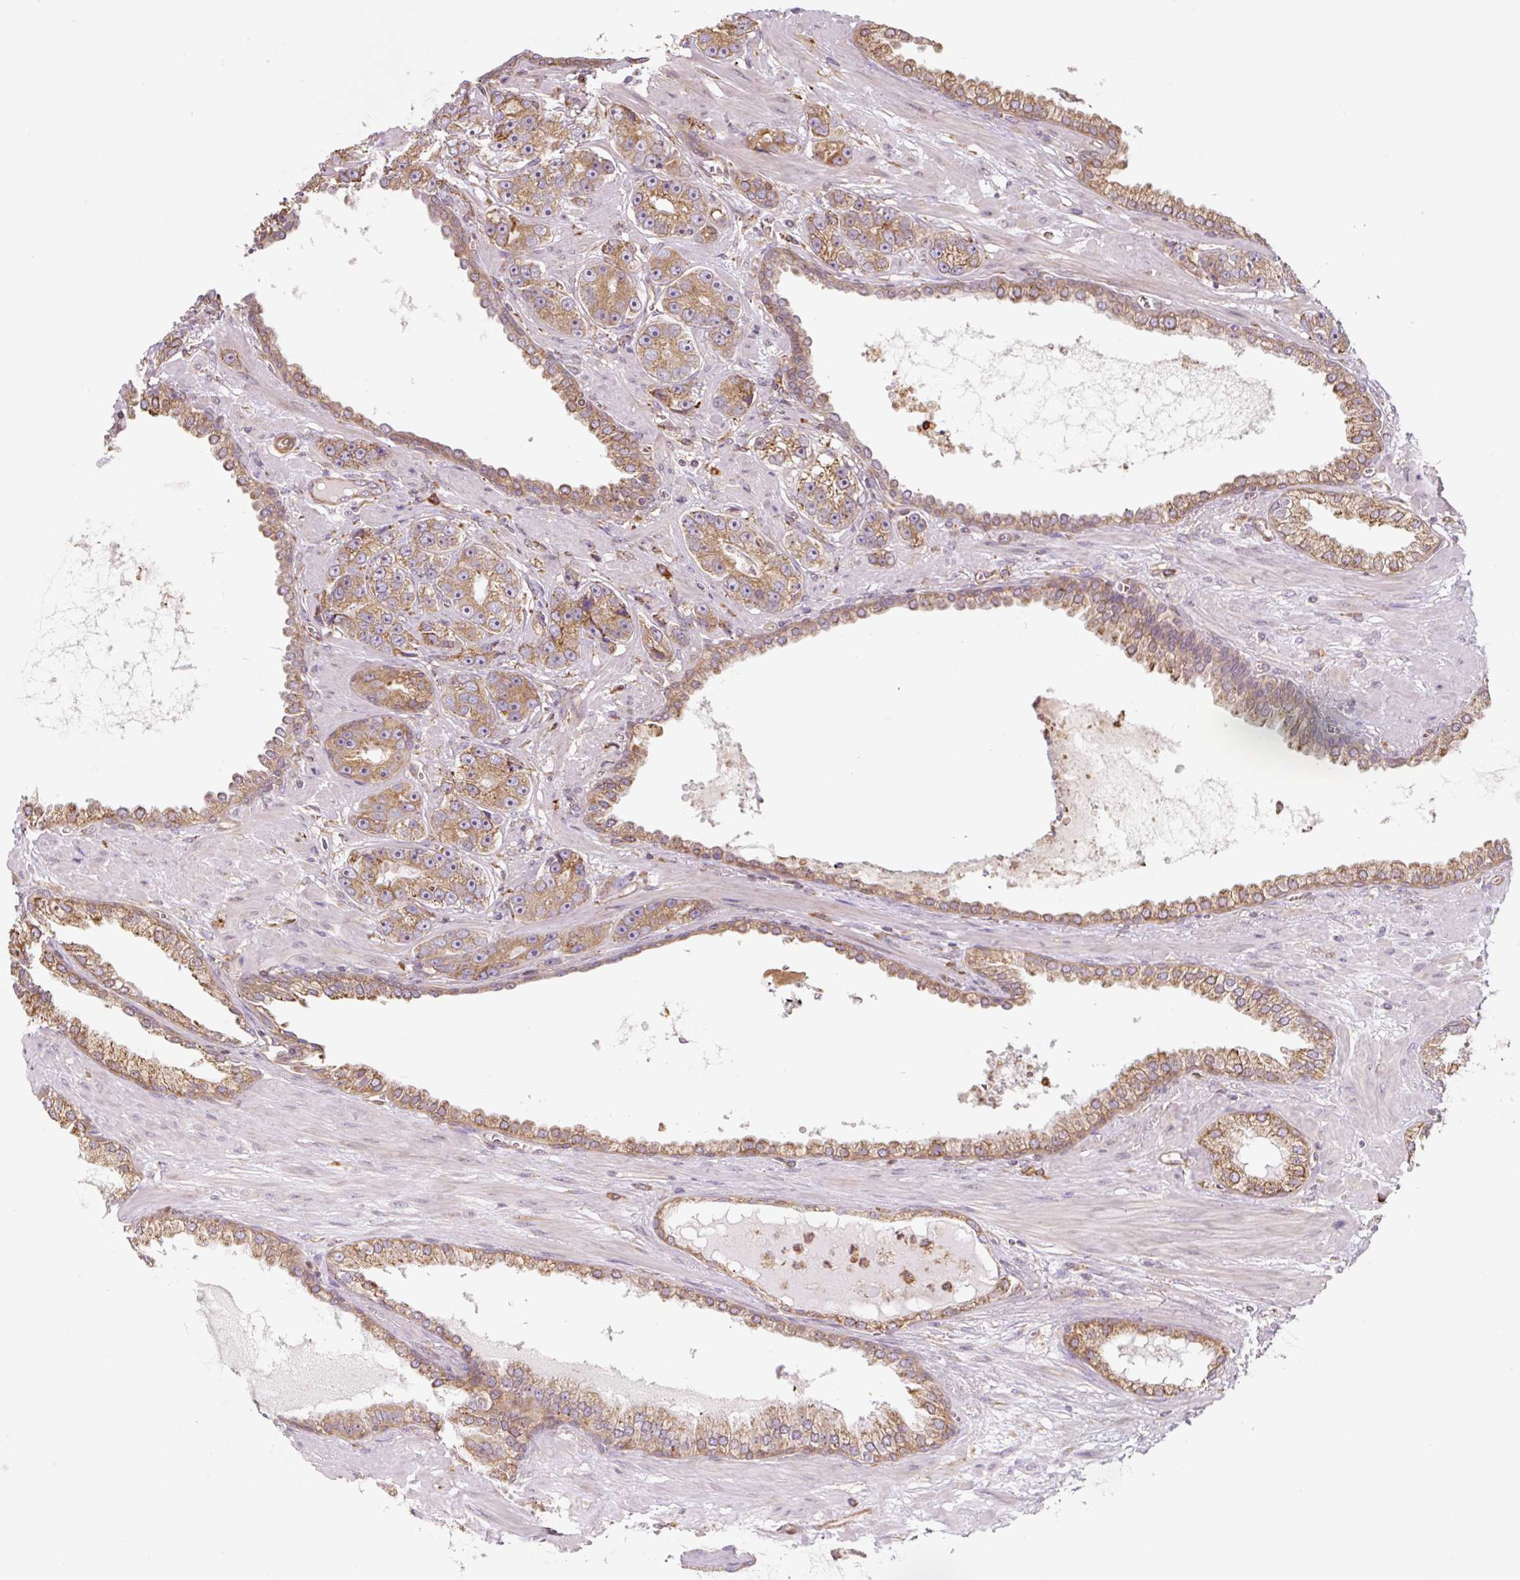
{"staining": {"intensity": "moderate", "quantity": ">75%", "location": "cytoplasmic/membranous"}, "tissue": "prostate cancer", "cell_type": "Tumor cells", "image_type": "cancer", "snomed": [{"axis": "morphology", "description": "Adenocarcinoma, High grade"}, {"axis": "topography", "description": "Prostate"}], "caption": "This is an image of IHC staining of prostate cancer (high-grade adenocarcinoma), which shows moderate expression in the cytoplasmic/membranous of tumor cells.", "gene": "RASA1", "patient": {"sex": "male", "age": 71}}